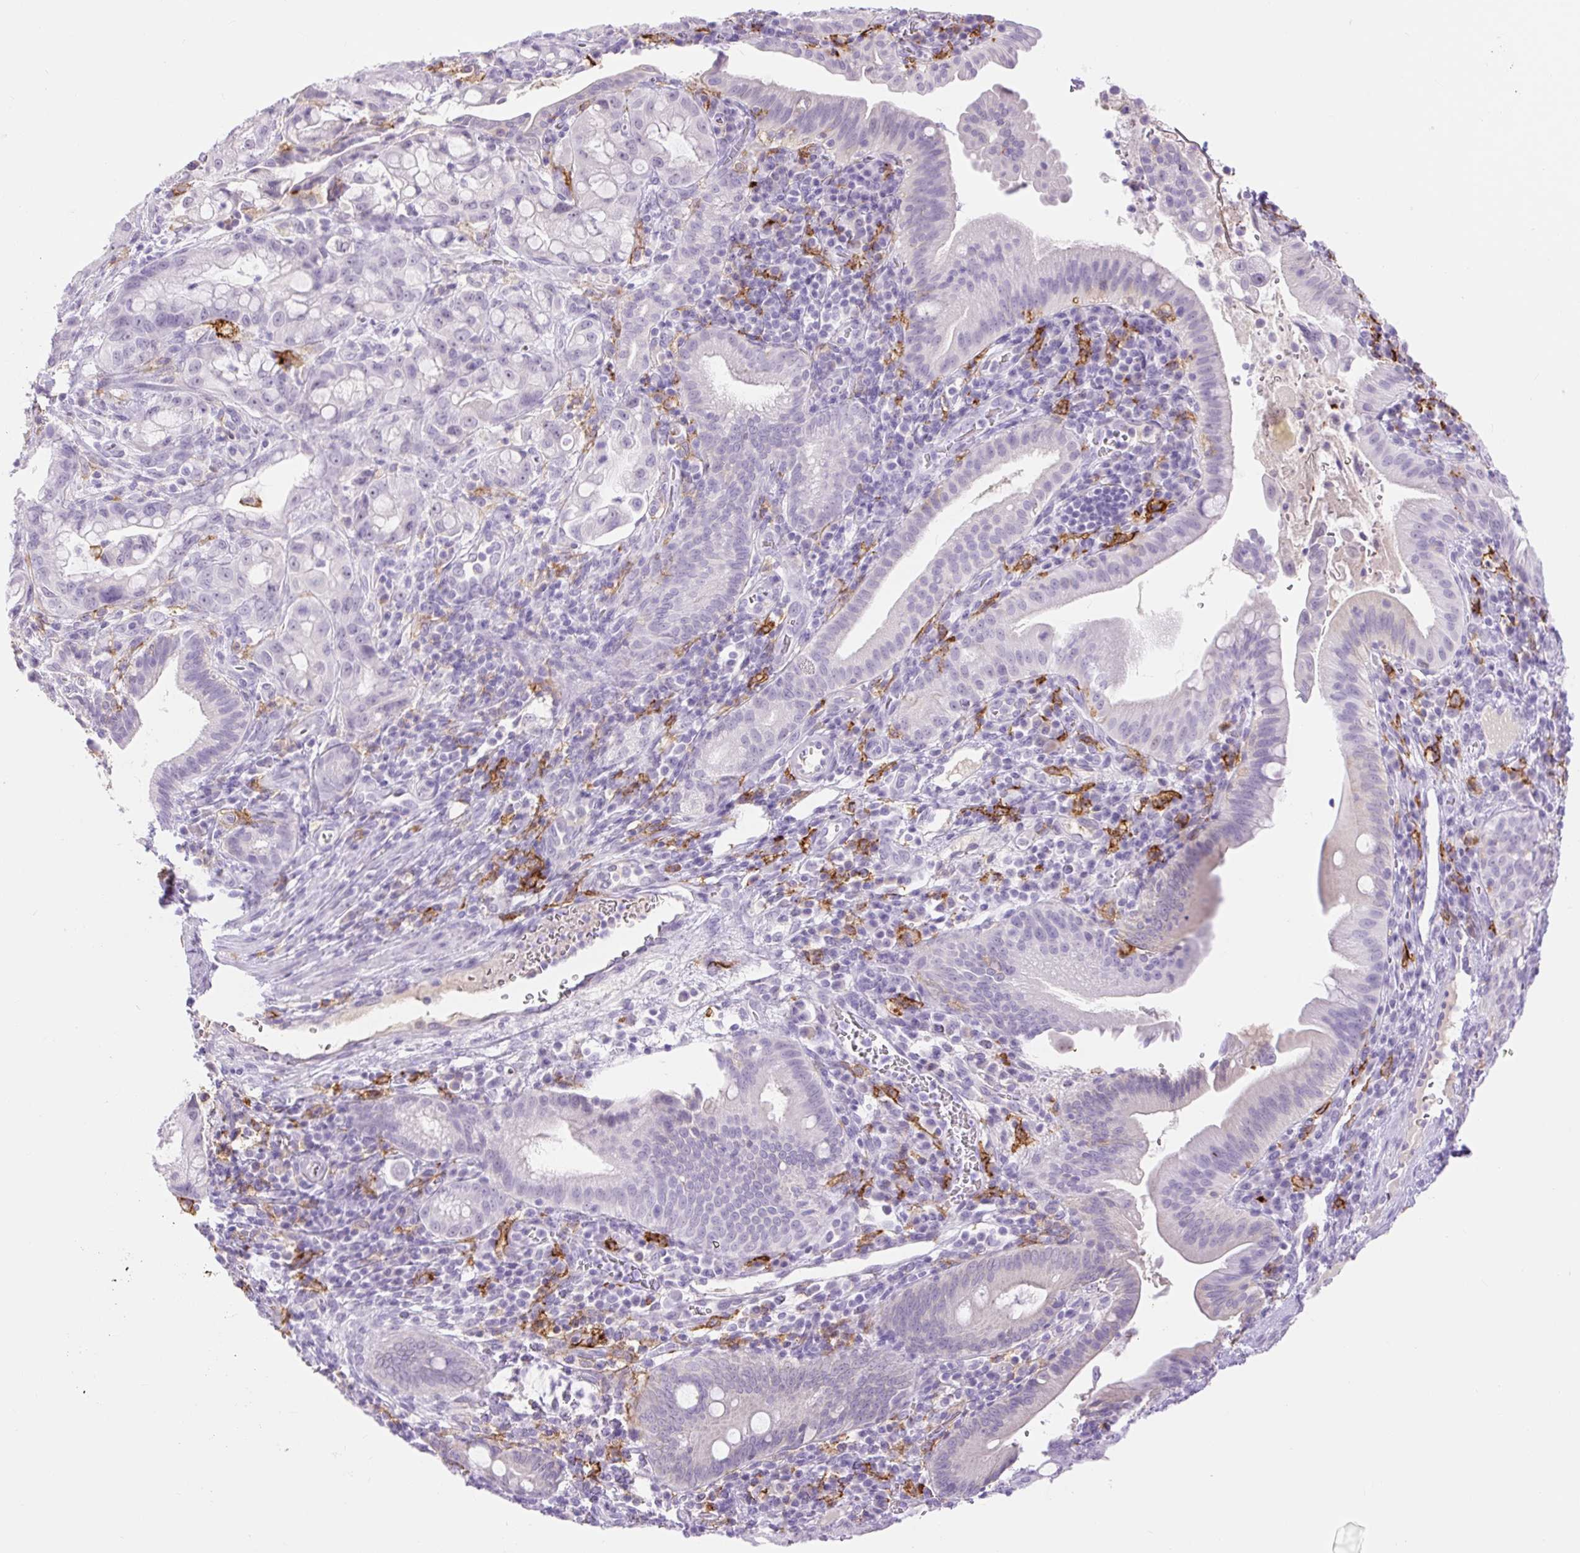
{"staining": {"intensity": "negative", "quantity": "none", "location": "none"}, "tissue": "pancreatic cancer", "cell_type": "Tumor cells", "image_type": "cancer", "snomed": [{"axis": "morphology", "description": "Adenocarcinoma, NOS"}, {"axis": "topography", "description": "Pancreas"}], "caption": "IHC photomicrograph of neoplastic tissue: adenocarcinoma (pancreatic) stained with DAB (3,3'-diaminobenzidine) reveals no significant protein staining in tumor cells.", "gene": "SIGLEC1", "patient": {"sex": "male", "age": 68}}